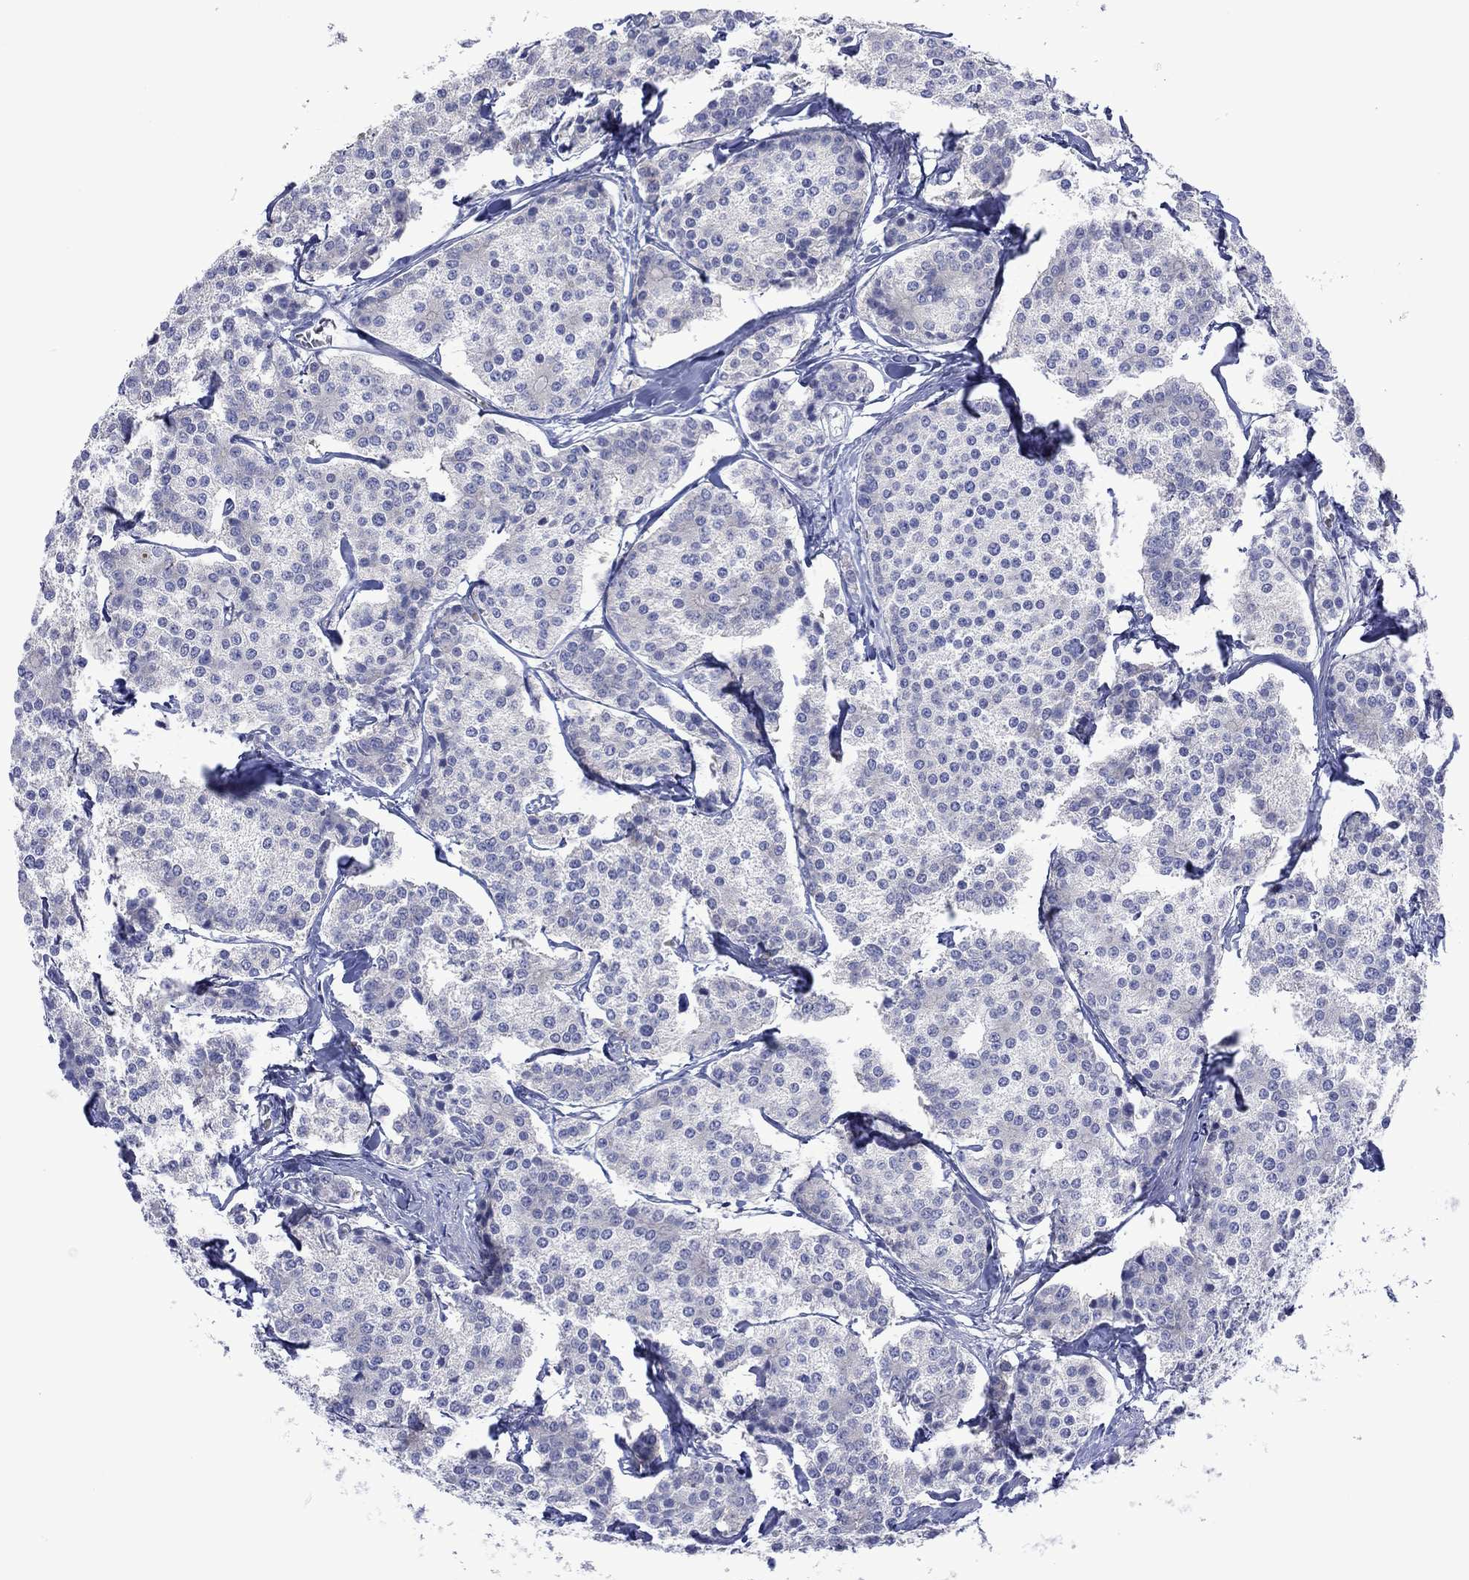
{"staining": {"intensity": "negative", "quantity": "none", "location": "none"}, "tissue": "carcinoid", "cell_type": "Tumor cells", "image_type": "cancer", "snomed": [{"axis": "morphology", "description": "Carcinoid, malignant, NOS"}, {"axis": "topography", "description": "Small intestine"}], "caption": "This is an immunohistochemistry histopathology image of carcinoid. There is no expression in tumor cells.", "gene": "MLANA", "patient": {"sex": "female", "age": 65}}